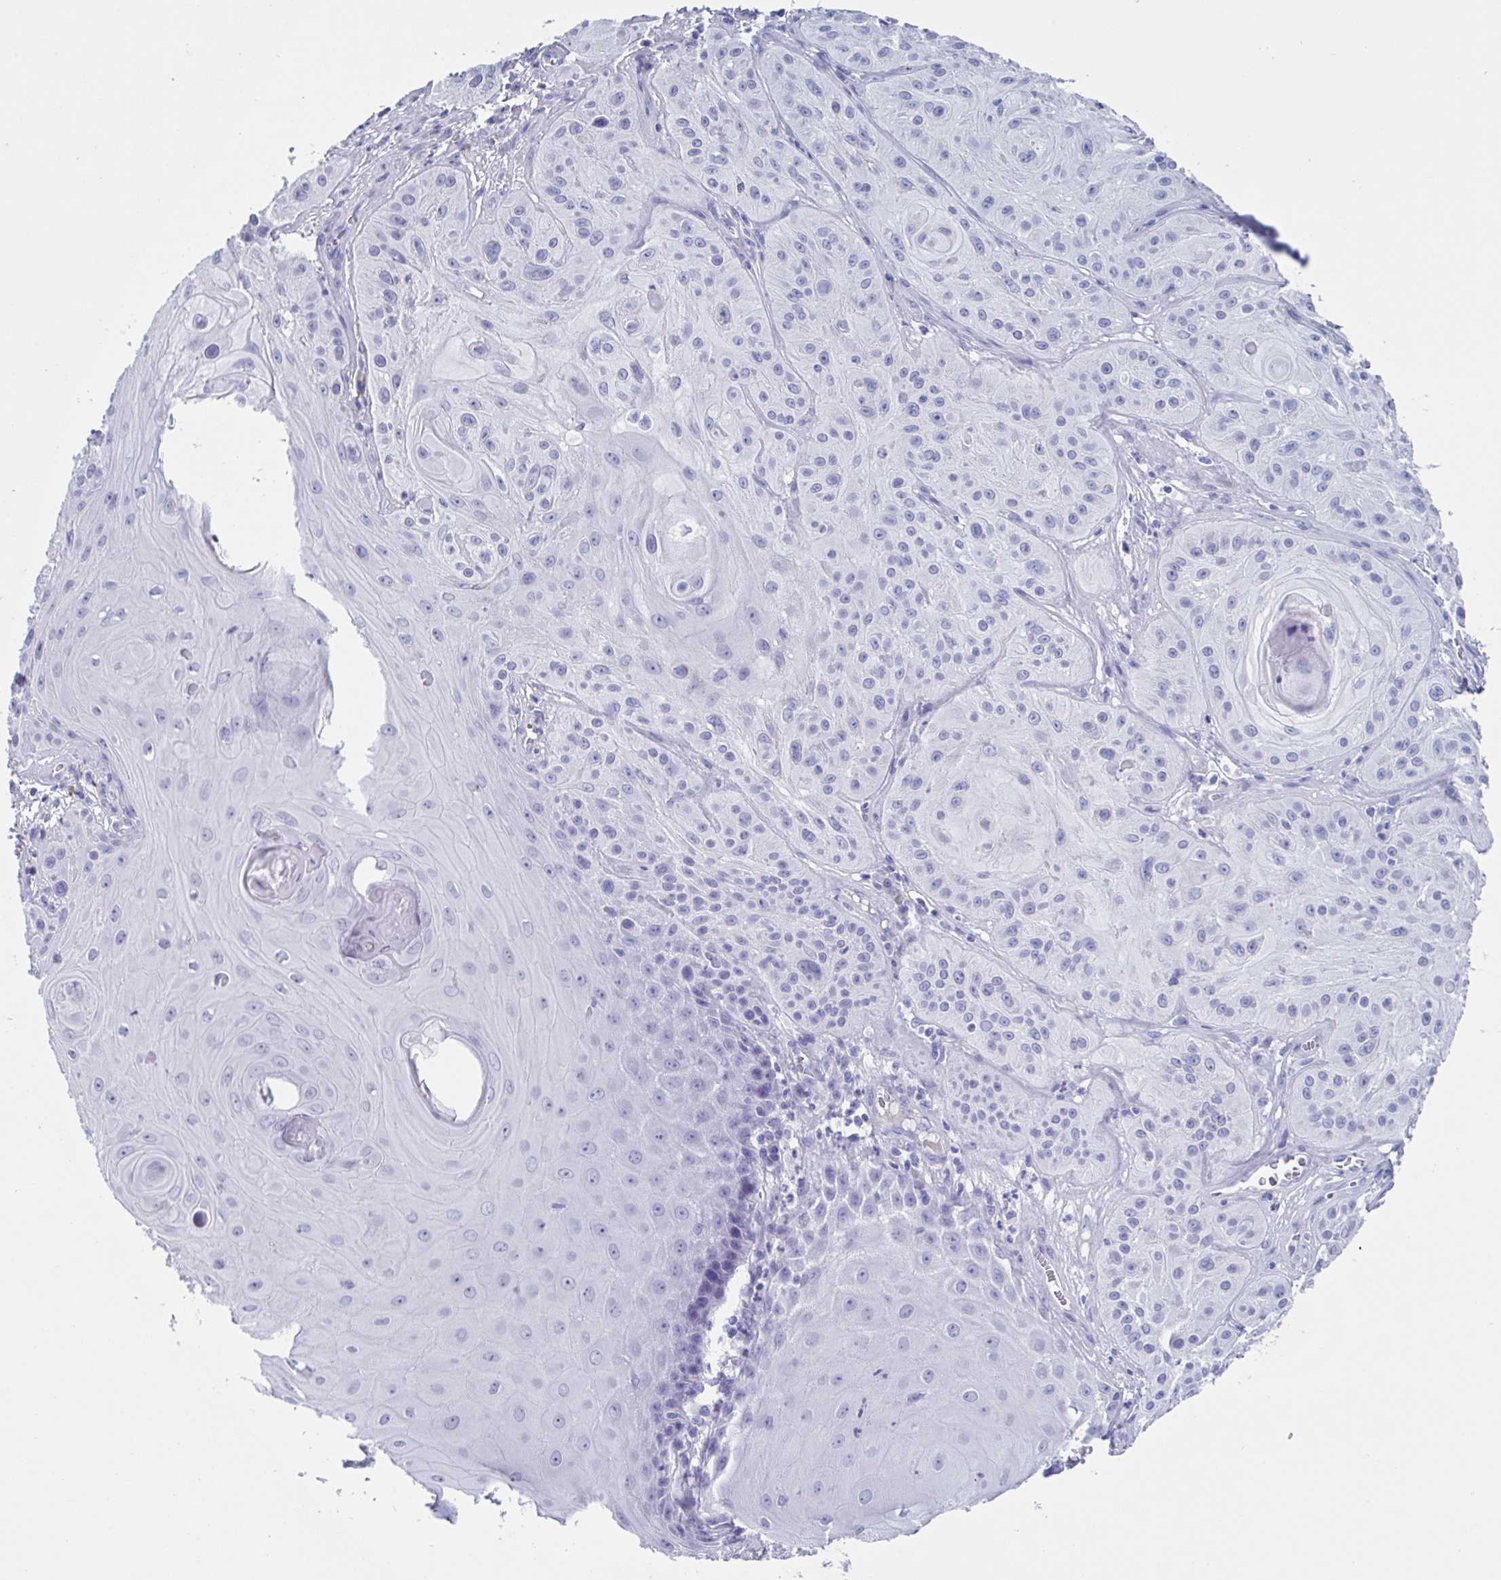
{"staining": {"intensity": "negative", "quantity": "none", "location": "none"}, "tissue": "skin cancer", "cell_type": "Tumor cells", "image_type": "cancer", "snomed": [{"axis": "morphology", "description": "Squamous cell carcinoma, NOS"}, {"axis": "topography", "description": "Skin"}], "caption": "Tumor cells are negative for brown protein staining in skin cancer.", "gene": "USP35", "patient": {"sex": "male", "age": 85}}